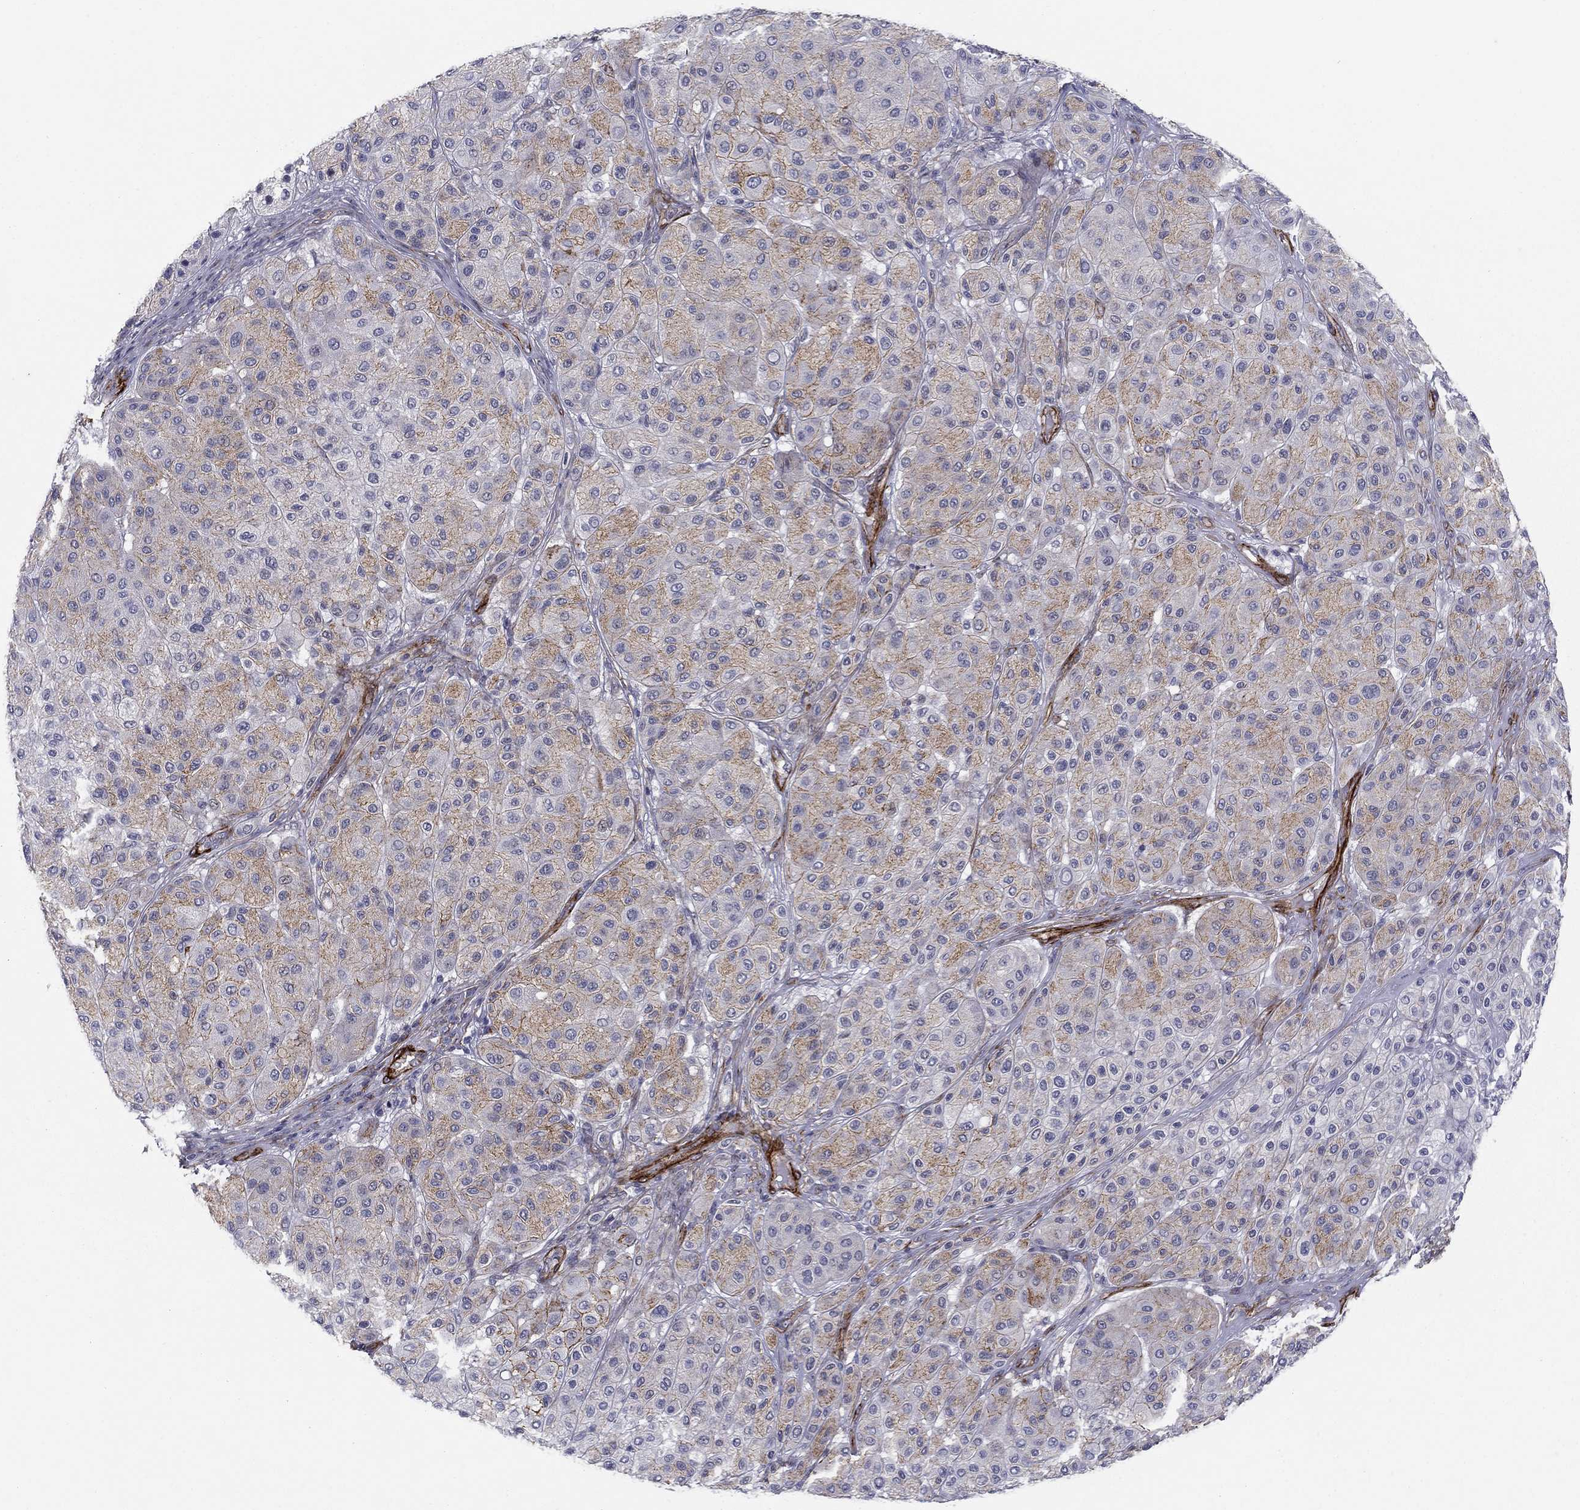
{"staining": {"intensity": "moderate", "quantity": "25%-75%", "location": "cytoplasmic/membranous"}, "tissue": "melanoma", "cell_type": "Tumor cells", "image_type": "cancer", "snomed": [{"axis": "morphology", "description": "Malignant melanoma, Metastatic site"}, {"axis": "topography", "description": "Smooth muscle"}], "caption": "Immunohistochemistry (DAB (3,3'-diaminobenzidine)) staining of human malignant melanoma (metastatic site) shows moderate cytoplasmic/membranous protein expression in approximately 25%-75% of tumor cells.", "gene": "KRBA1", "patient": {"sex": "male", "age": 41}}